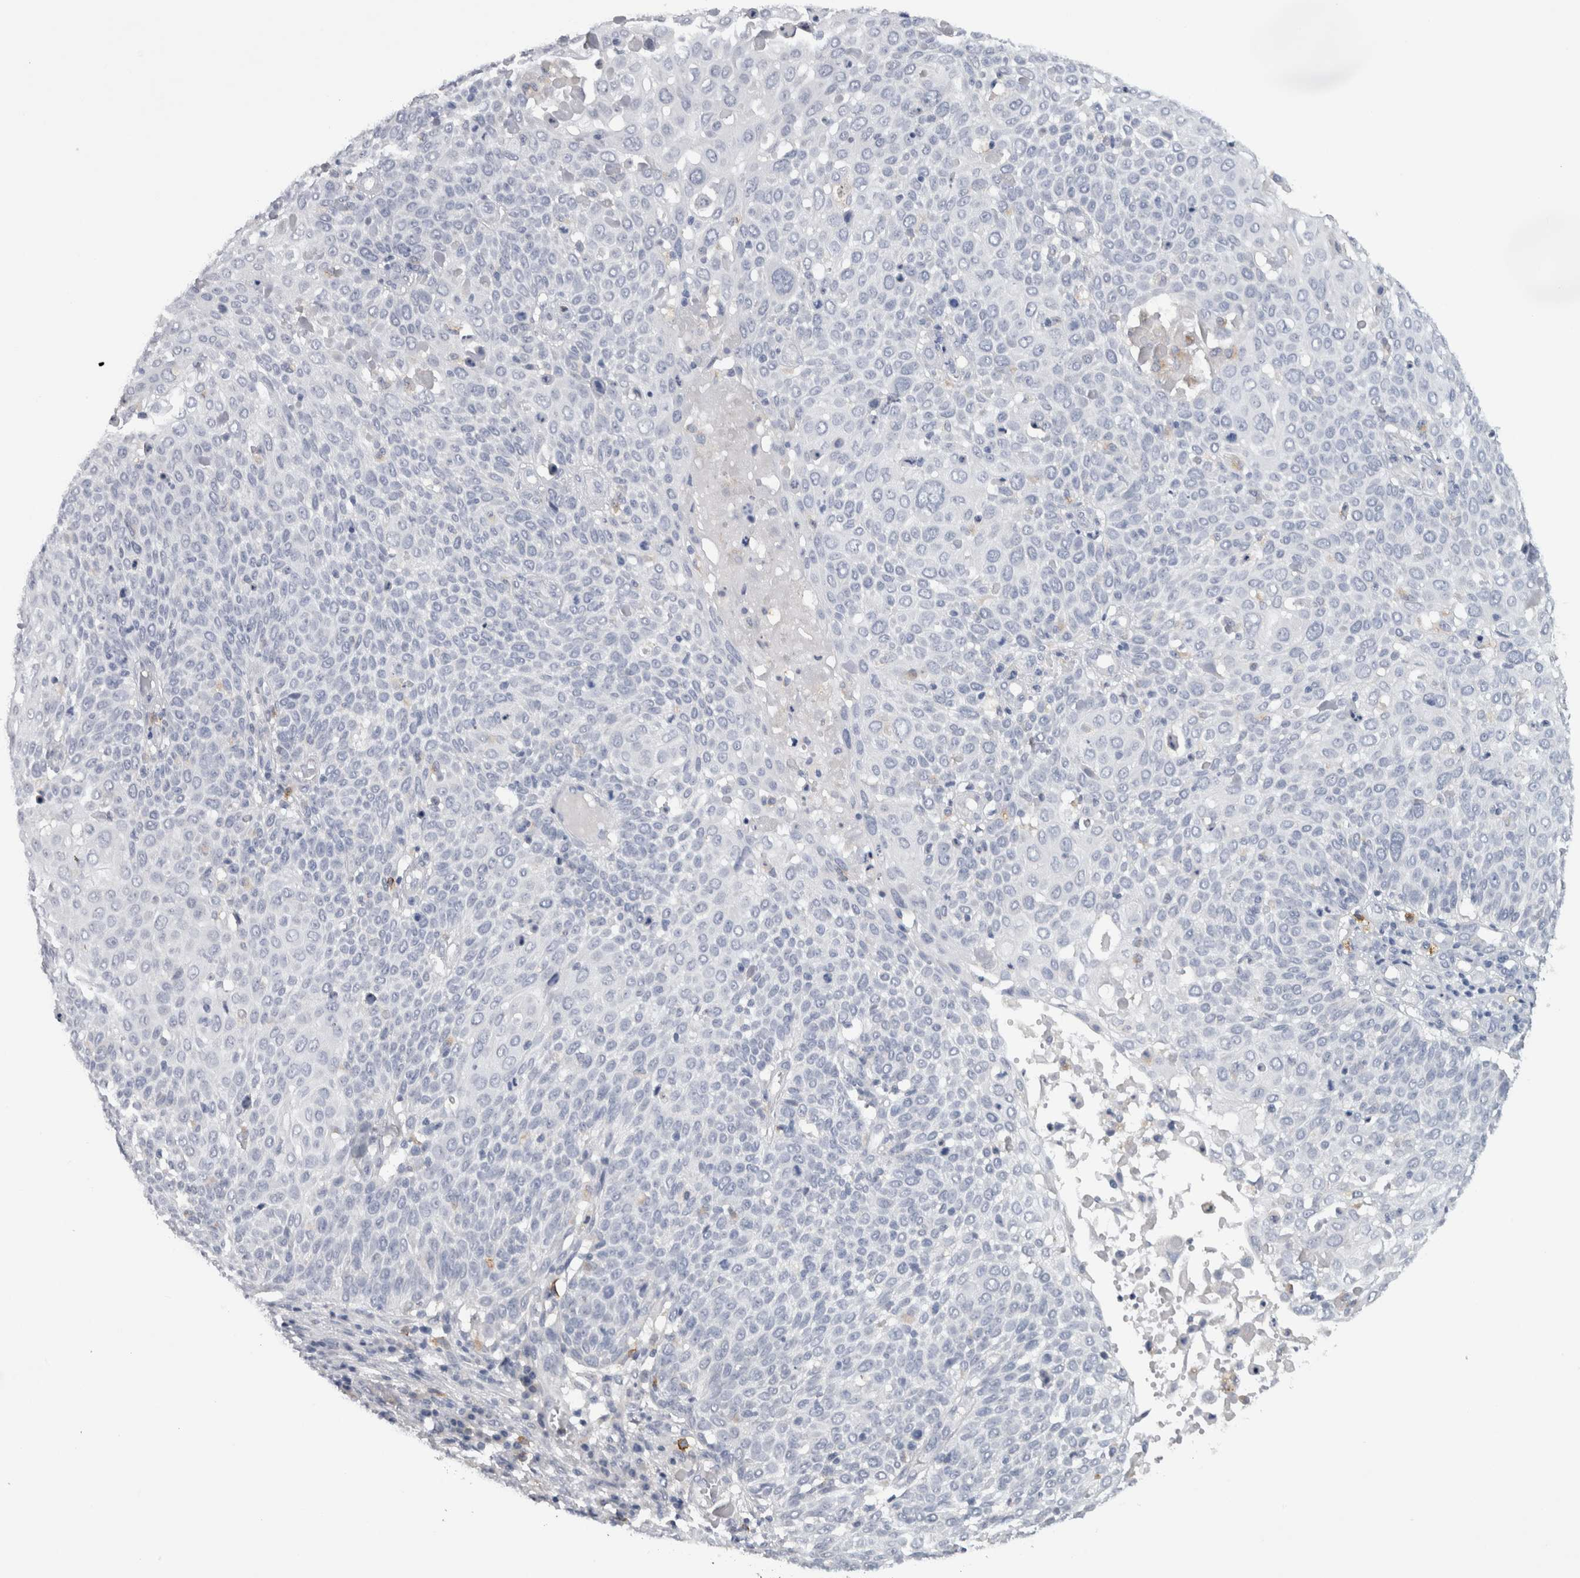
{"staining": {"intensity": "negative", "quantity": "none", "location": "none"}, "tissue": "cervical cancer", "cell_type": "Tumor cells", "image_type": "cancer", "snomed": [{"axis": "morphology", "description": "Squamous cell carcinoma, NOS"}, {"axis": "topography", "description": "Cervix"}], "caption": "This is an immunohistochemistry (IHC) histopathology image of squamous cell carcinoma (cervical). There is no positivity in tumor cells.", "gene": "CD63", "patient": {"sex": "female", "age": 74}}